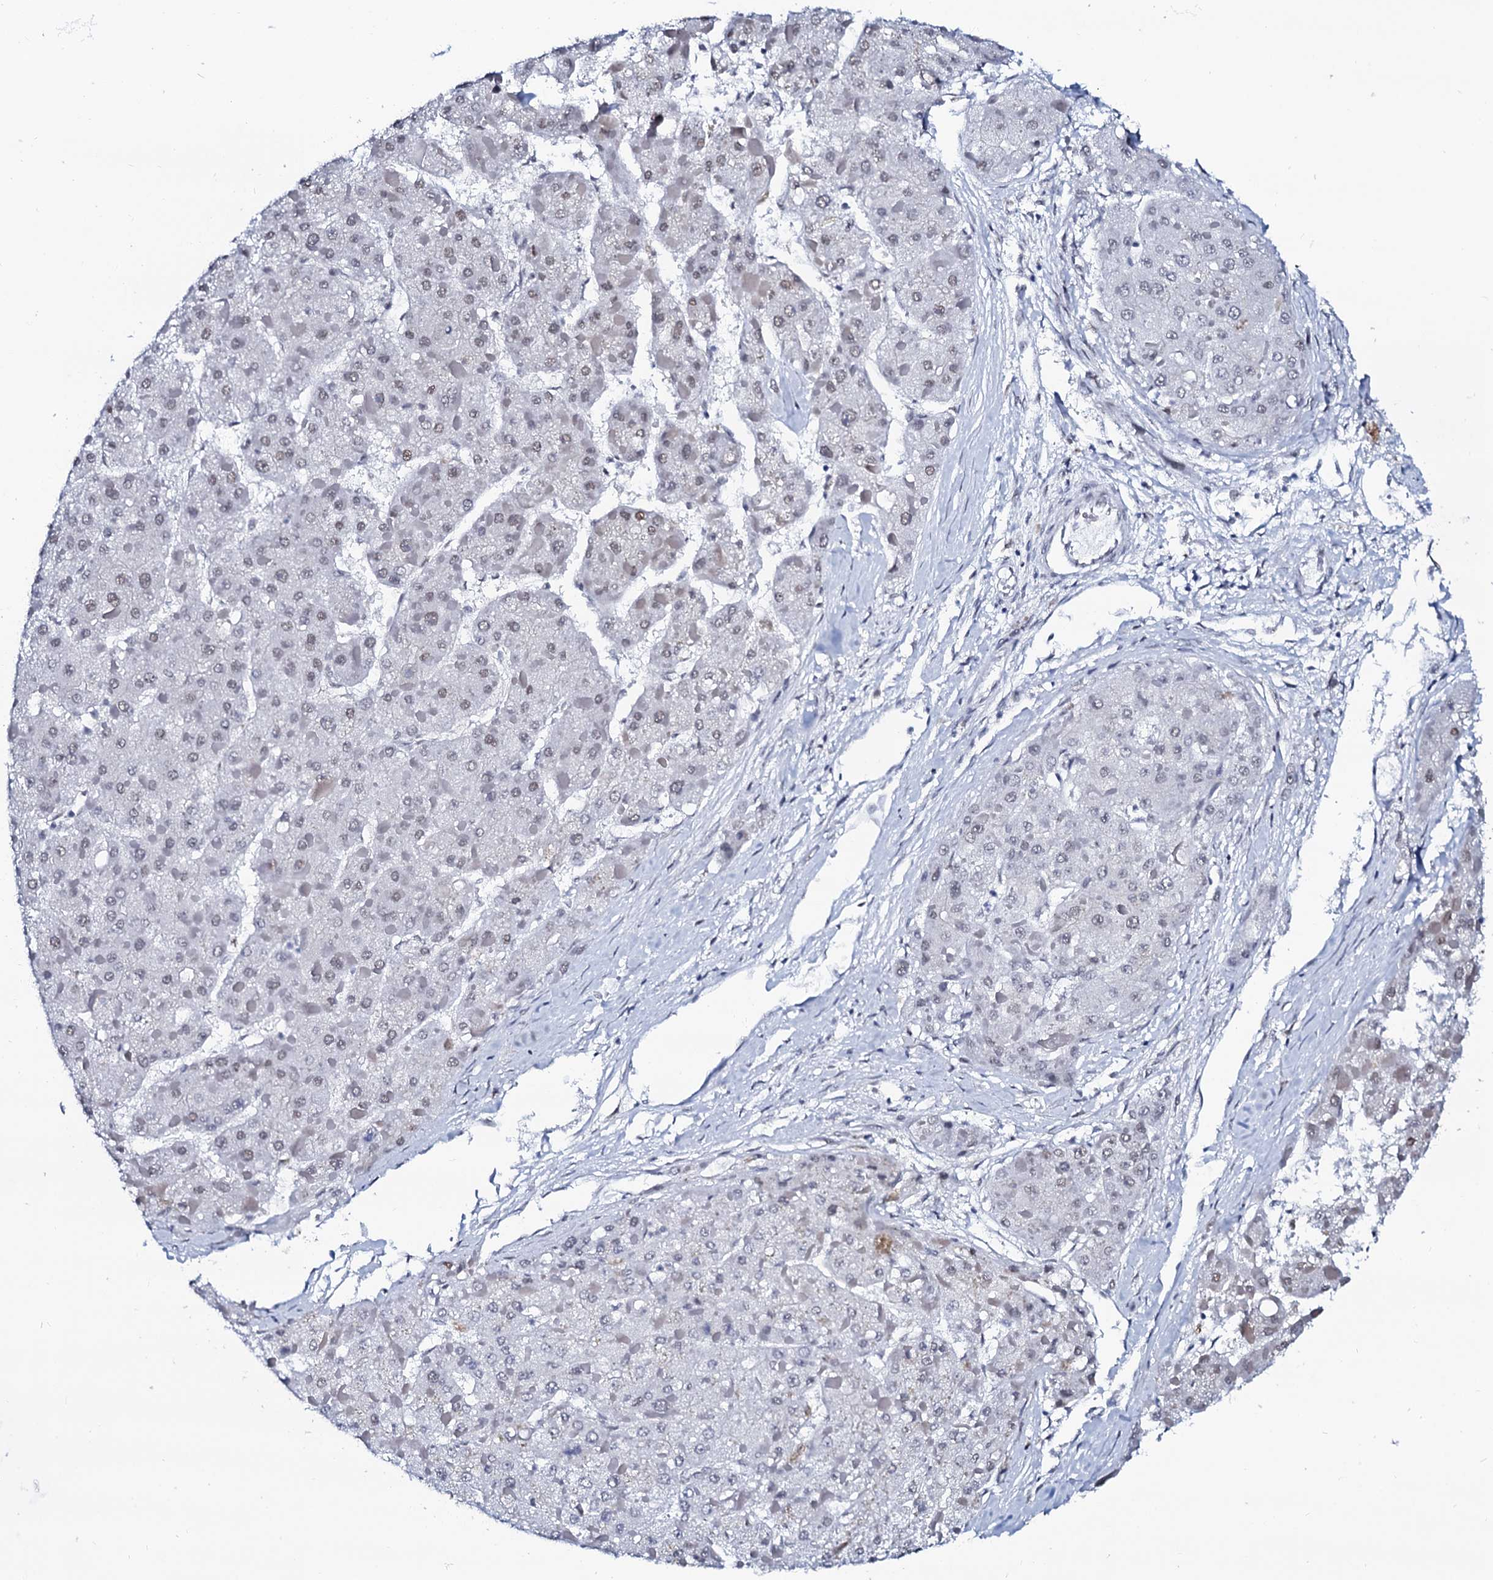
{"staining": {"intensity": "negative", "quantity": "none", "location": "none"}, "tissue": "liver cancer", "cell_type": "Tumor cells", "image_type": "cancer", "snomed": [{"axis": "morphology", "description": "Carcinoma, Hepatocellular, NOS"}, {"axis": "topography", "description": "Liver"}], "caption": "Immunohistochemistry micrograph of hepatocellular carcinoma (liver) stained for a protein (brown), which demonstrates no expression in tumor cells.", "gene": "SPATA19", "patient": {"sex": "female", "age": 73}}